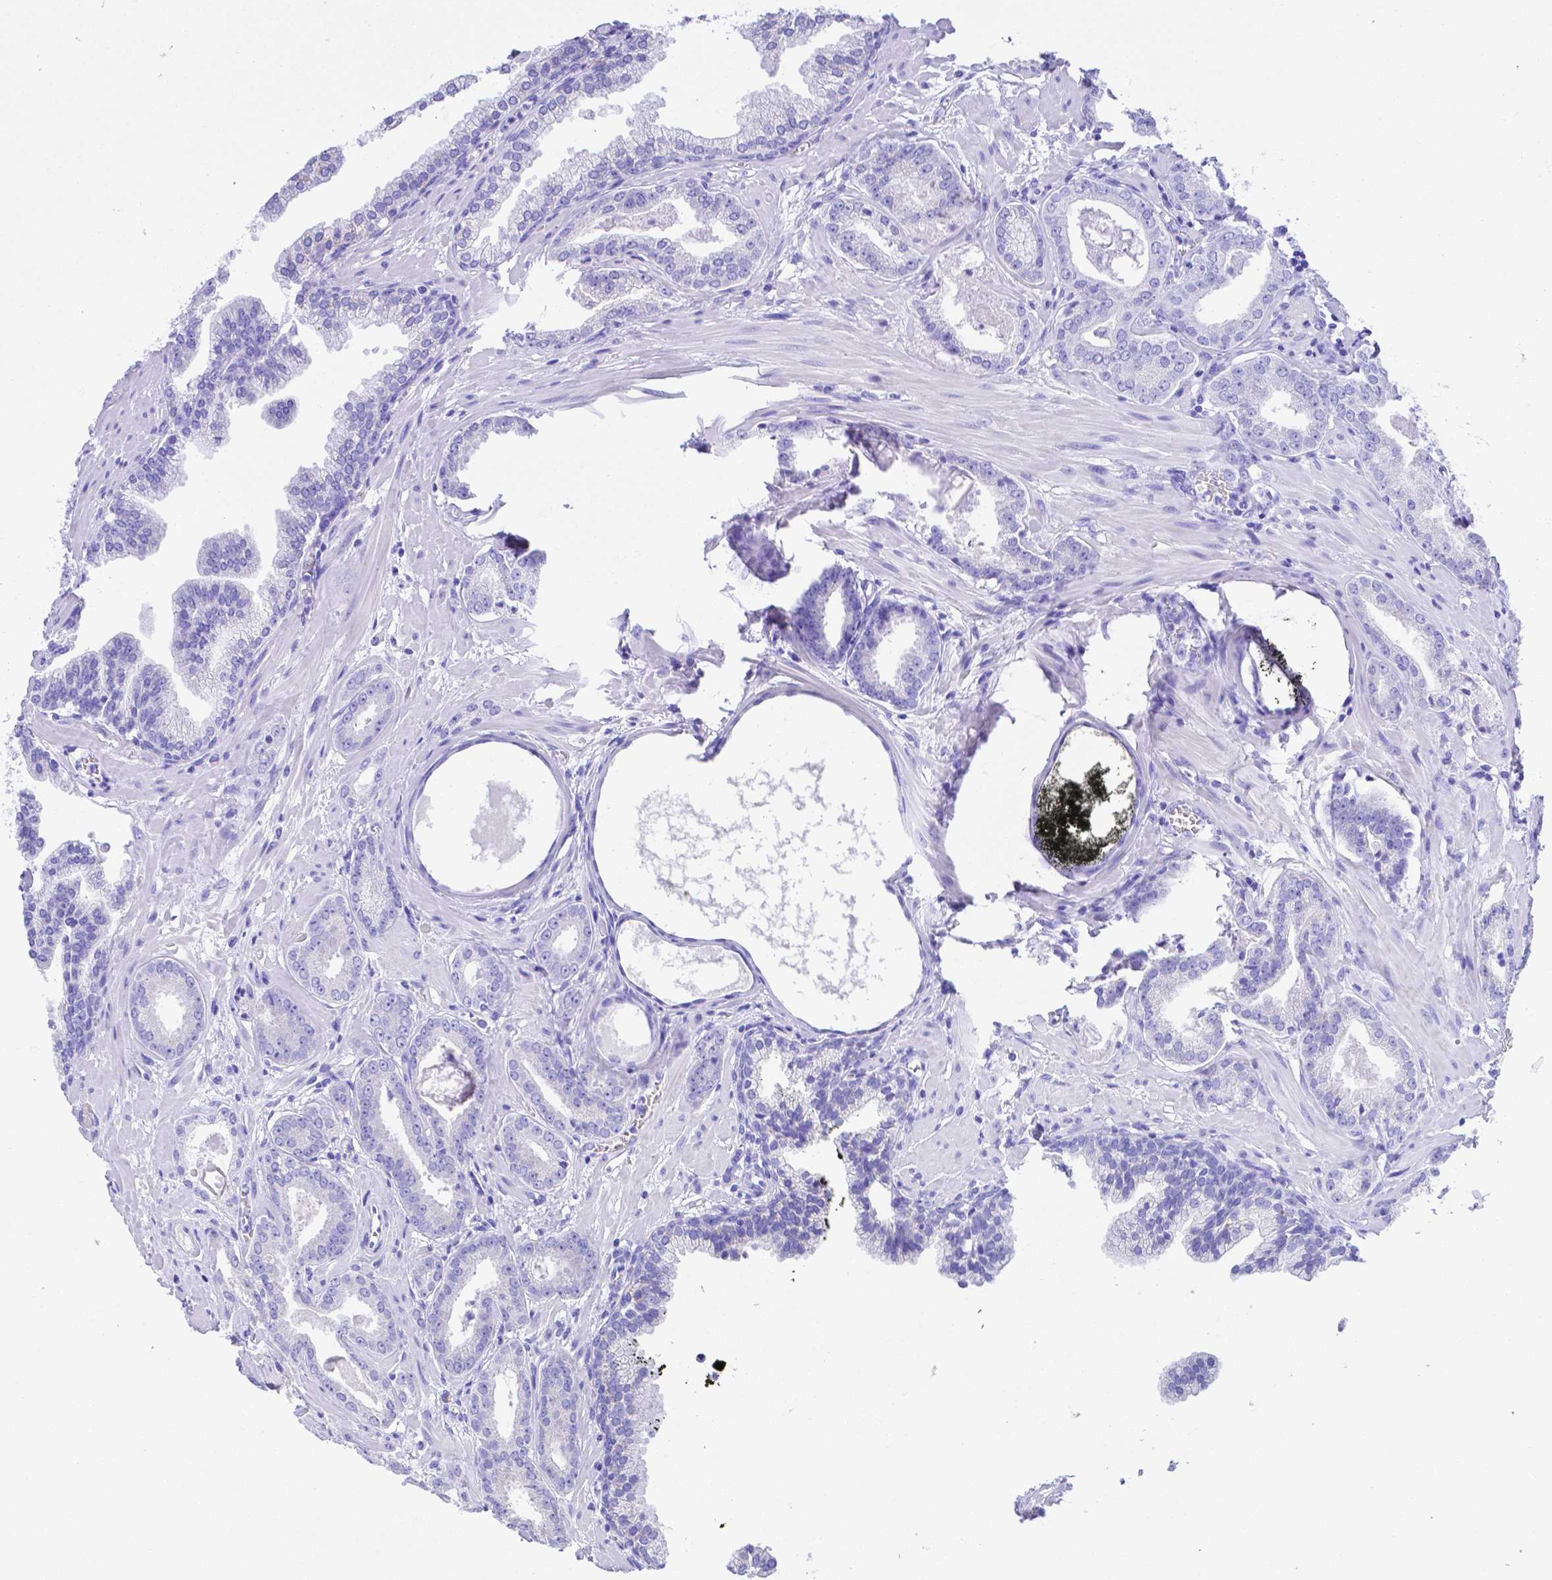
{"staining": {"intensity": "negative", "quantity": "none", "location": "none"}, "tissue": "prostate cancer", "cell_type": "Tumor cells", "image_type": "cancer", "snomed": [{"axis": "morphology", "description": "Adenocarcinoma, Low grade"}, {"axis": "topography", "description": "Prostate"}], "caption": "Tumor cells are negative for brown protein staining in prostate adenocarcinoma (low-grade).", "gene": "SMR3A", "patient": {"sex": "male", "age": 64}}